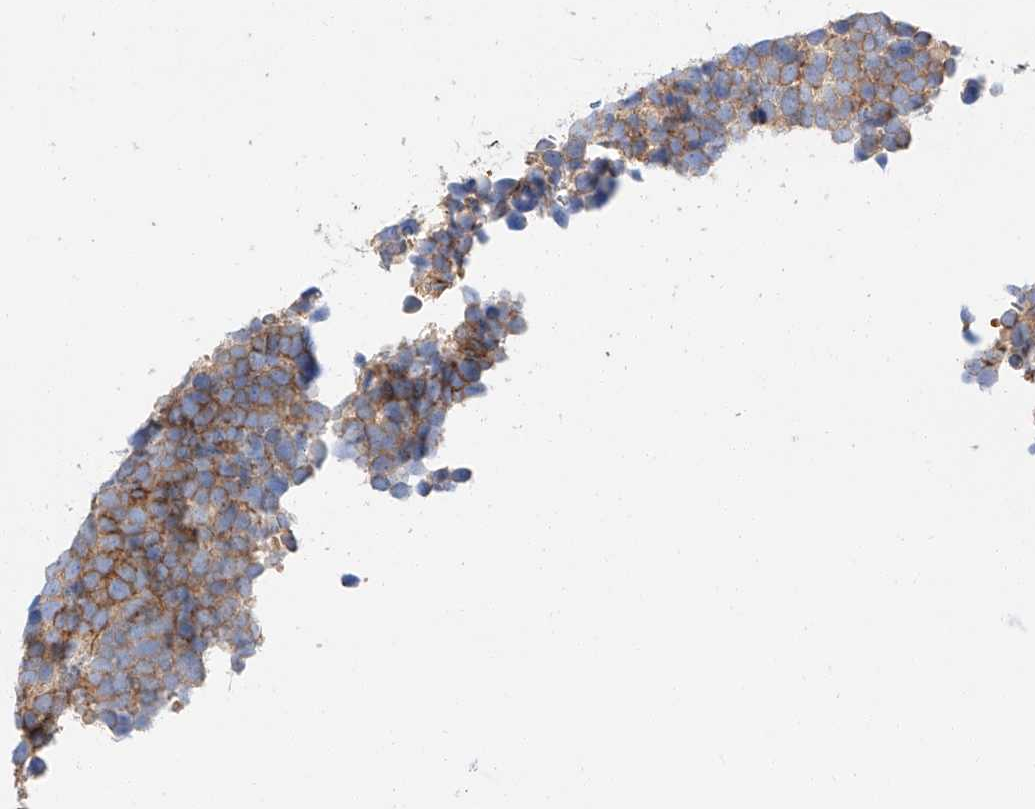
{"staining": {"intensity": "moderate", "quantity": ">75%", "location": "cytoplasmic/membranous"}, "tissue": "urothelial cancer", "cell_type": "Tumor cells", "image_type": "cancer", "snomed": [{"axis": "morphology", "description": "Urothelial carcinoma, High grade"}, {"axis": "topography", "description": "Urinary bladder"}], "caption": "Urothelial cancer stained with DAB (3,3'-diaminobenzidine) immunohistochemistry displays medium levels of moderate cytoplasmic/membranous positivity in approximately >75% of tumor cells.", "gene": "HAUS4", "patient": {"sex": "female", "age": 82}}